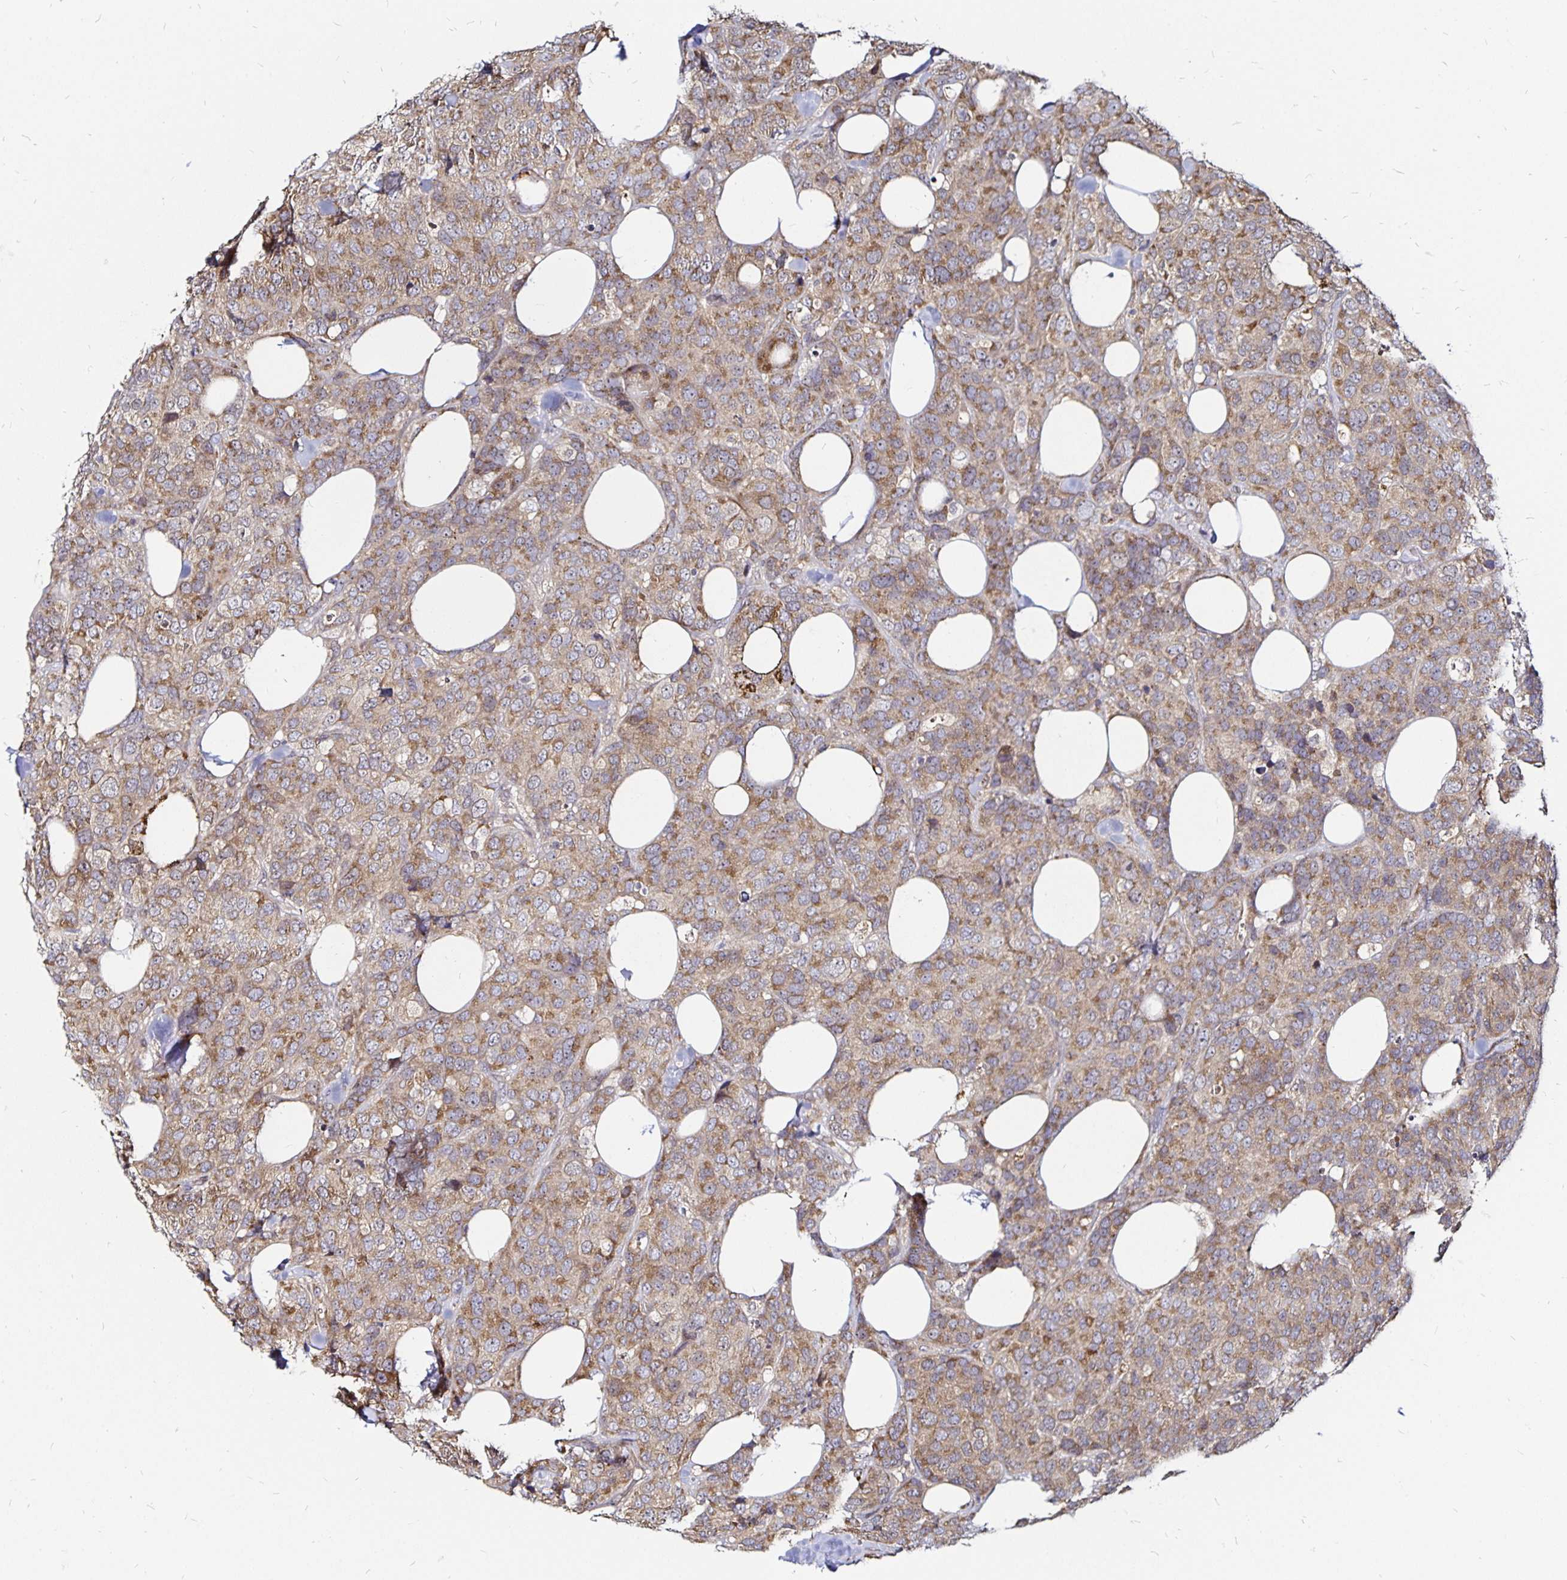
{"staining": {"intensity": "weak", "quantity": ">75%", "location": "cytoplasmic/membranous"}, "tissue": "breast cancer", "cell_type": "Tumor cells", "image_type": "cancer", "snomed": [{"axis": "morphology", "description": "Lobular carcinoma"}, {"axis": "topography", "description": "Breast"}], "caption": "This is a micrograph of IHC staining of breast cancer, which shows weak positivity in the cytoplasmic/membranous of tumor cells.", "gene": "CYP27A1", "patient": {"sex": "female", "age": 59}}